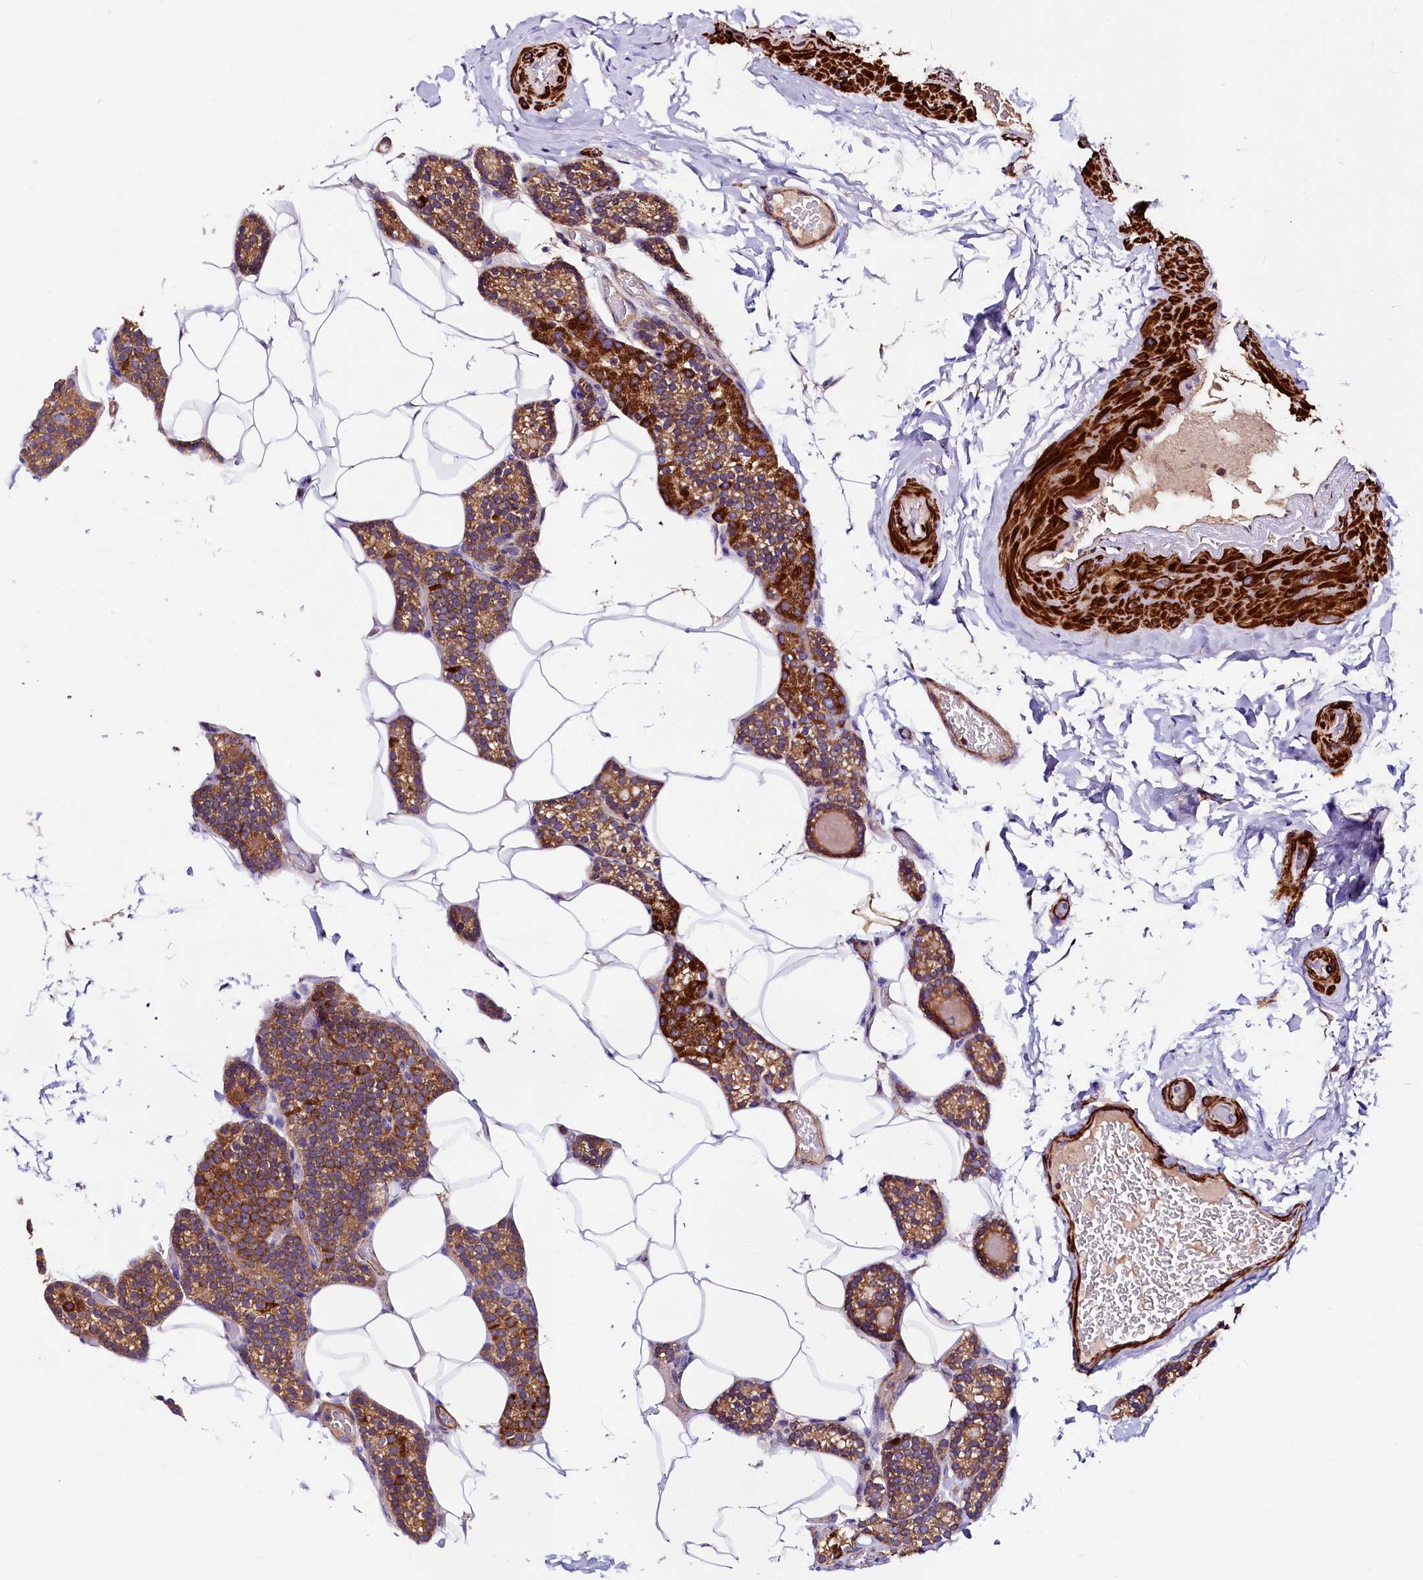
{"staining": {"intensity": "strong", "quantity": ">75%", "location": "cytoplasmic/membranous"}, "tissue": "parathyroid gland", "cell_type": "Glandular cells", "image_type": "normal", "snomed": [{"axis": "morphology", "description": "Normal tissue, NOS"}, {"axis": "topography", "description": "Parathyroid gland"}], "caption": "IHC image of unremarkable human parathyroid gland stained for a protein (brown), which displays high levels of strong cytoplasmic/membranous staining in about >75% of glandular cells.", "gene": "CIAO3", "patient": {"sex": "male", "age": 52}}